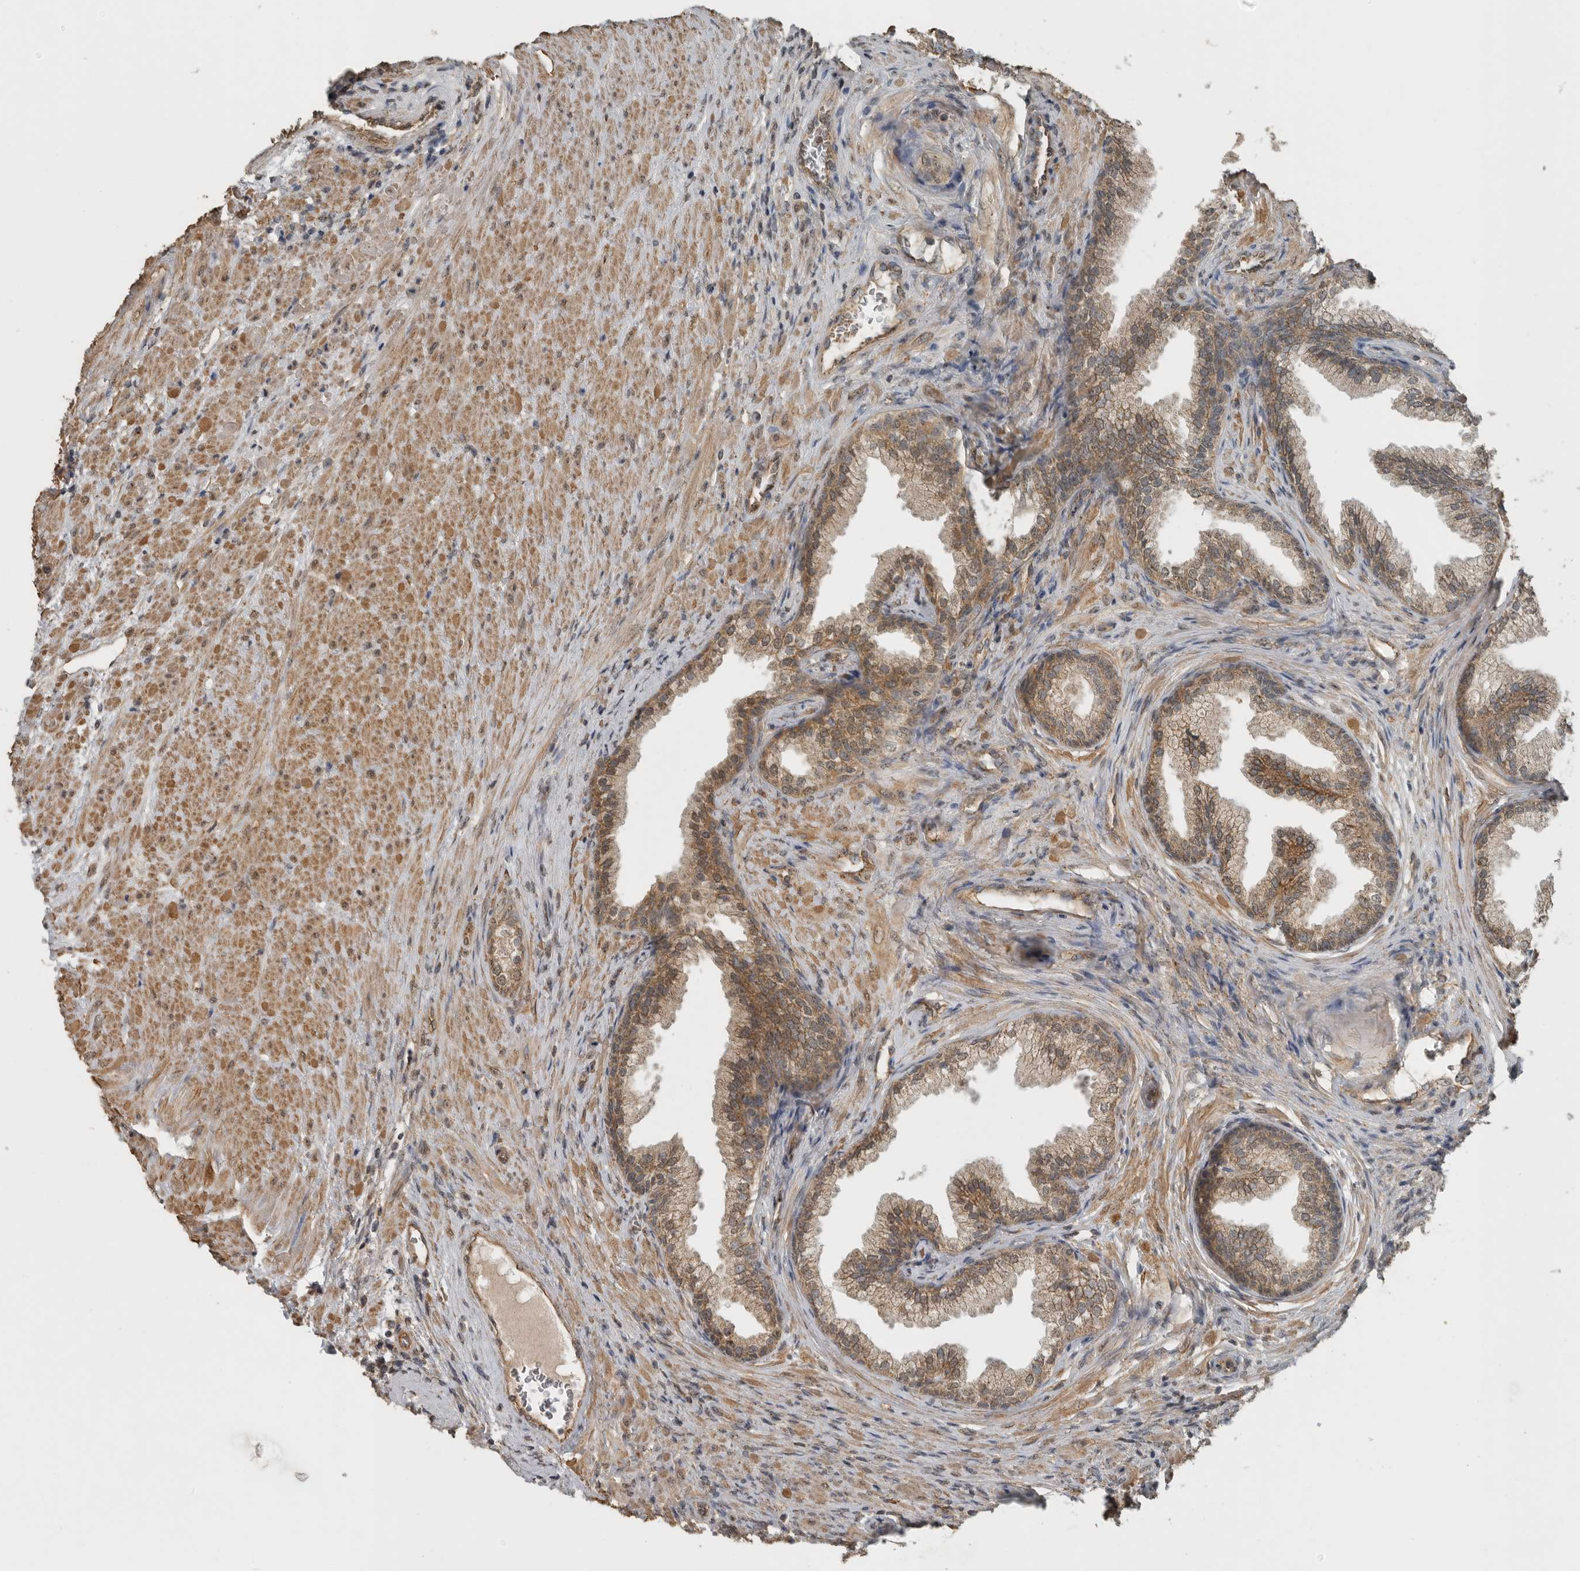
{"staining": {"intensity": "moderate", "quantity": ">75%", "location": "cytoplasmic/membranous"}, "tissue": "prostate", "cell_type": "Glandular cells", "image_type": "normal", "snomed": [{"axis": "morphology", "description": "Normal tissue, NOS"}, {"axis": "topography", "description": "Prostate"}], "caption": "Brown immunohistochemical staining in benign prostate demonstrates moderate cytoplasmic/membranous expression in approximately >75% of glandular cells. The staining was performed using DAB (3,3'-diaminobenzidine), with brown indicating positive protein expression. Nuclei are stained blue with hematoxylin.", "gene": "AFAP1", "patient": {"sex": "male", "age": 76}}